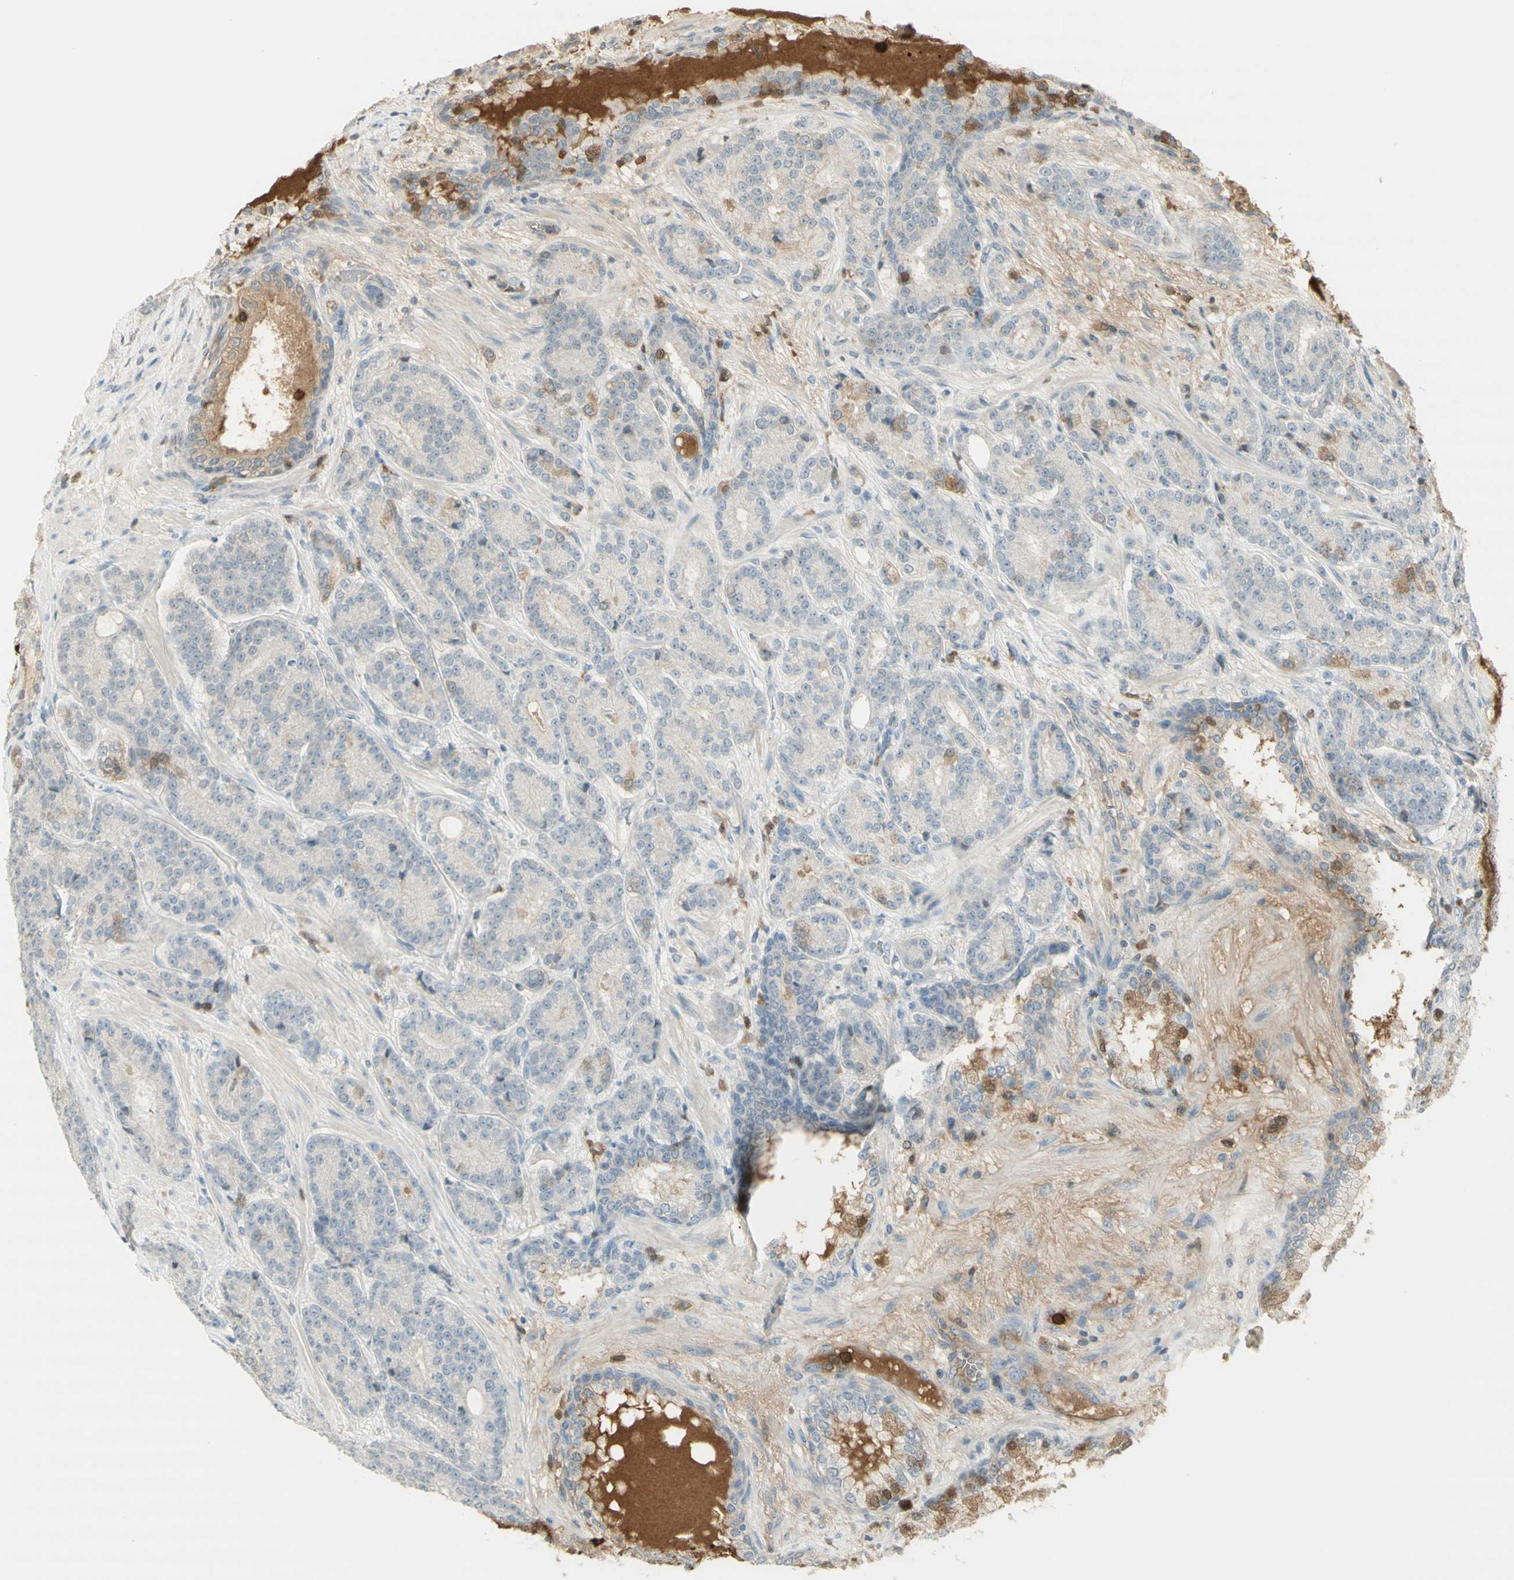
{"staining": {"intensity": "negative", "quantity": "none", "location": "none"}, "tissue": "prostate cancer", "cell_type": "Tumor cells", "image_type": "cancer", "snomed": [{"axis": "morphology", "description": "Adenocarcinoma, High grade"}, {"axis": "topography", "description": "Prostate"}], "caption": "This histopathology image is of adenocarcinoma (high-grade) (prostate) stained with IHC to label a protein in brown with the nuclei are counter-stained blue. There is no staining in tumor cells.", "gene": "NID1", "patient": {"sex": "male", "age": 61}}